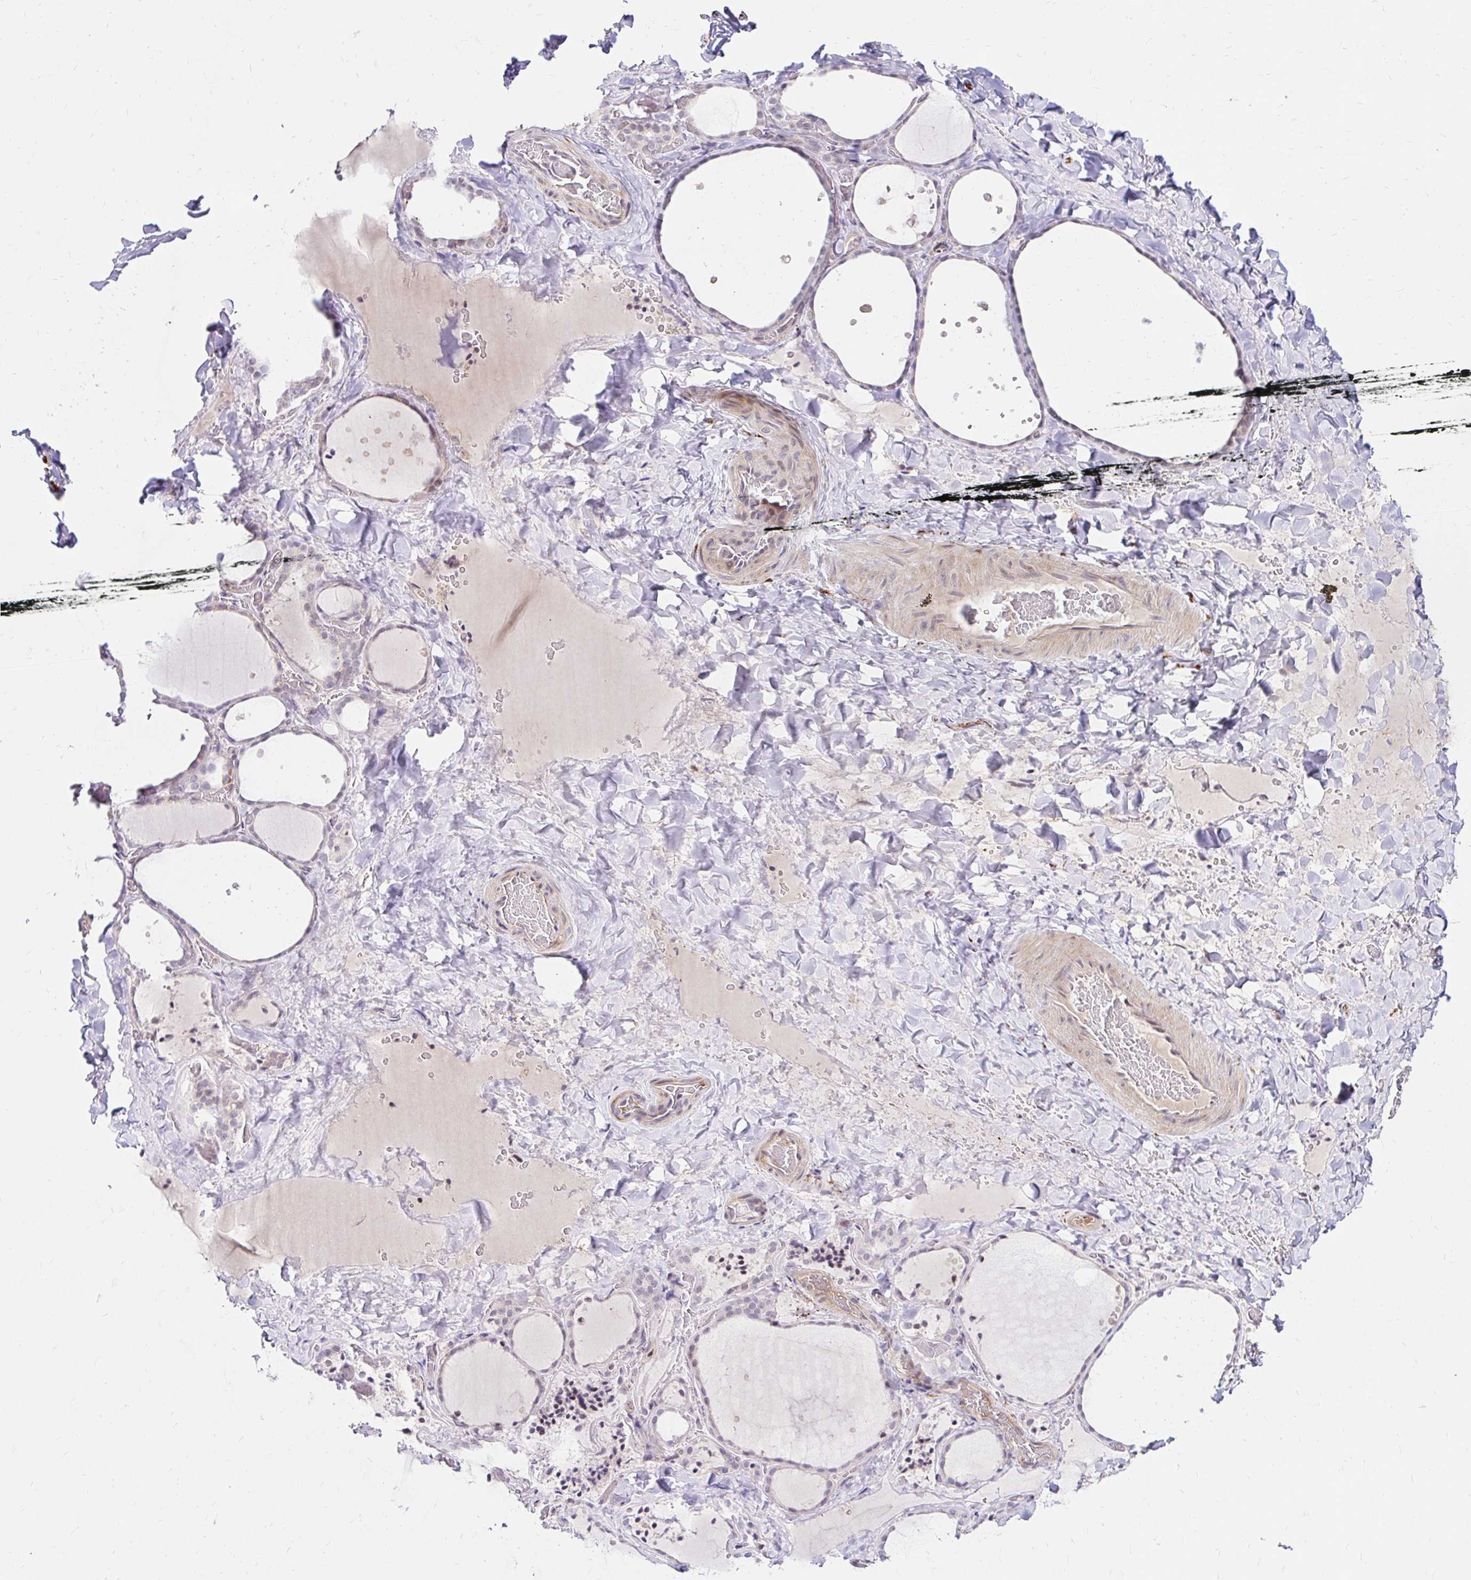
{"staining": {"intensity": "negative", "quantity": "none", "location": "none"}, "tissue": "thyroid gland", "cell_type": "Glandular cells", "image_type": "normal", "snomed": [{"axis": "morphology", "description": "Normal tissue, NOS"}, {"axis": "topography", "description": "Thyroid gland"}], "caption": "Glandular cells are negative for protein expression in benign human thyroid gland. Brightfield microscopy of immunohistochemistry stained with DAB (3,3'-diaminobenzidine) (brown) and hematoxylin (blue), captured at high magnification.", "gene": "GUCY1A1", "patient": {"sex": "female", "age": 36}}